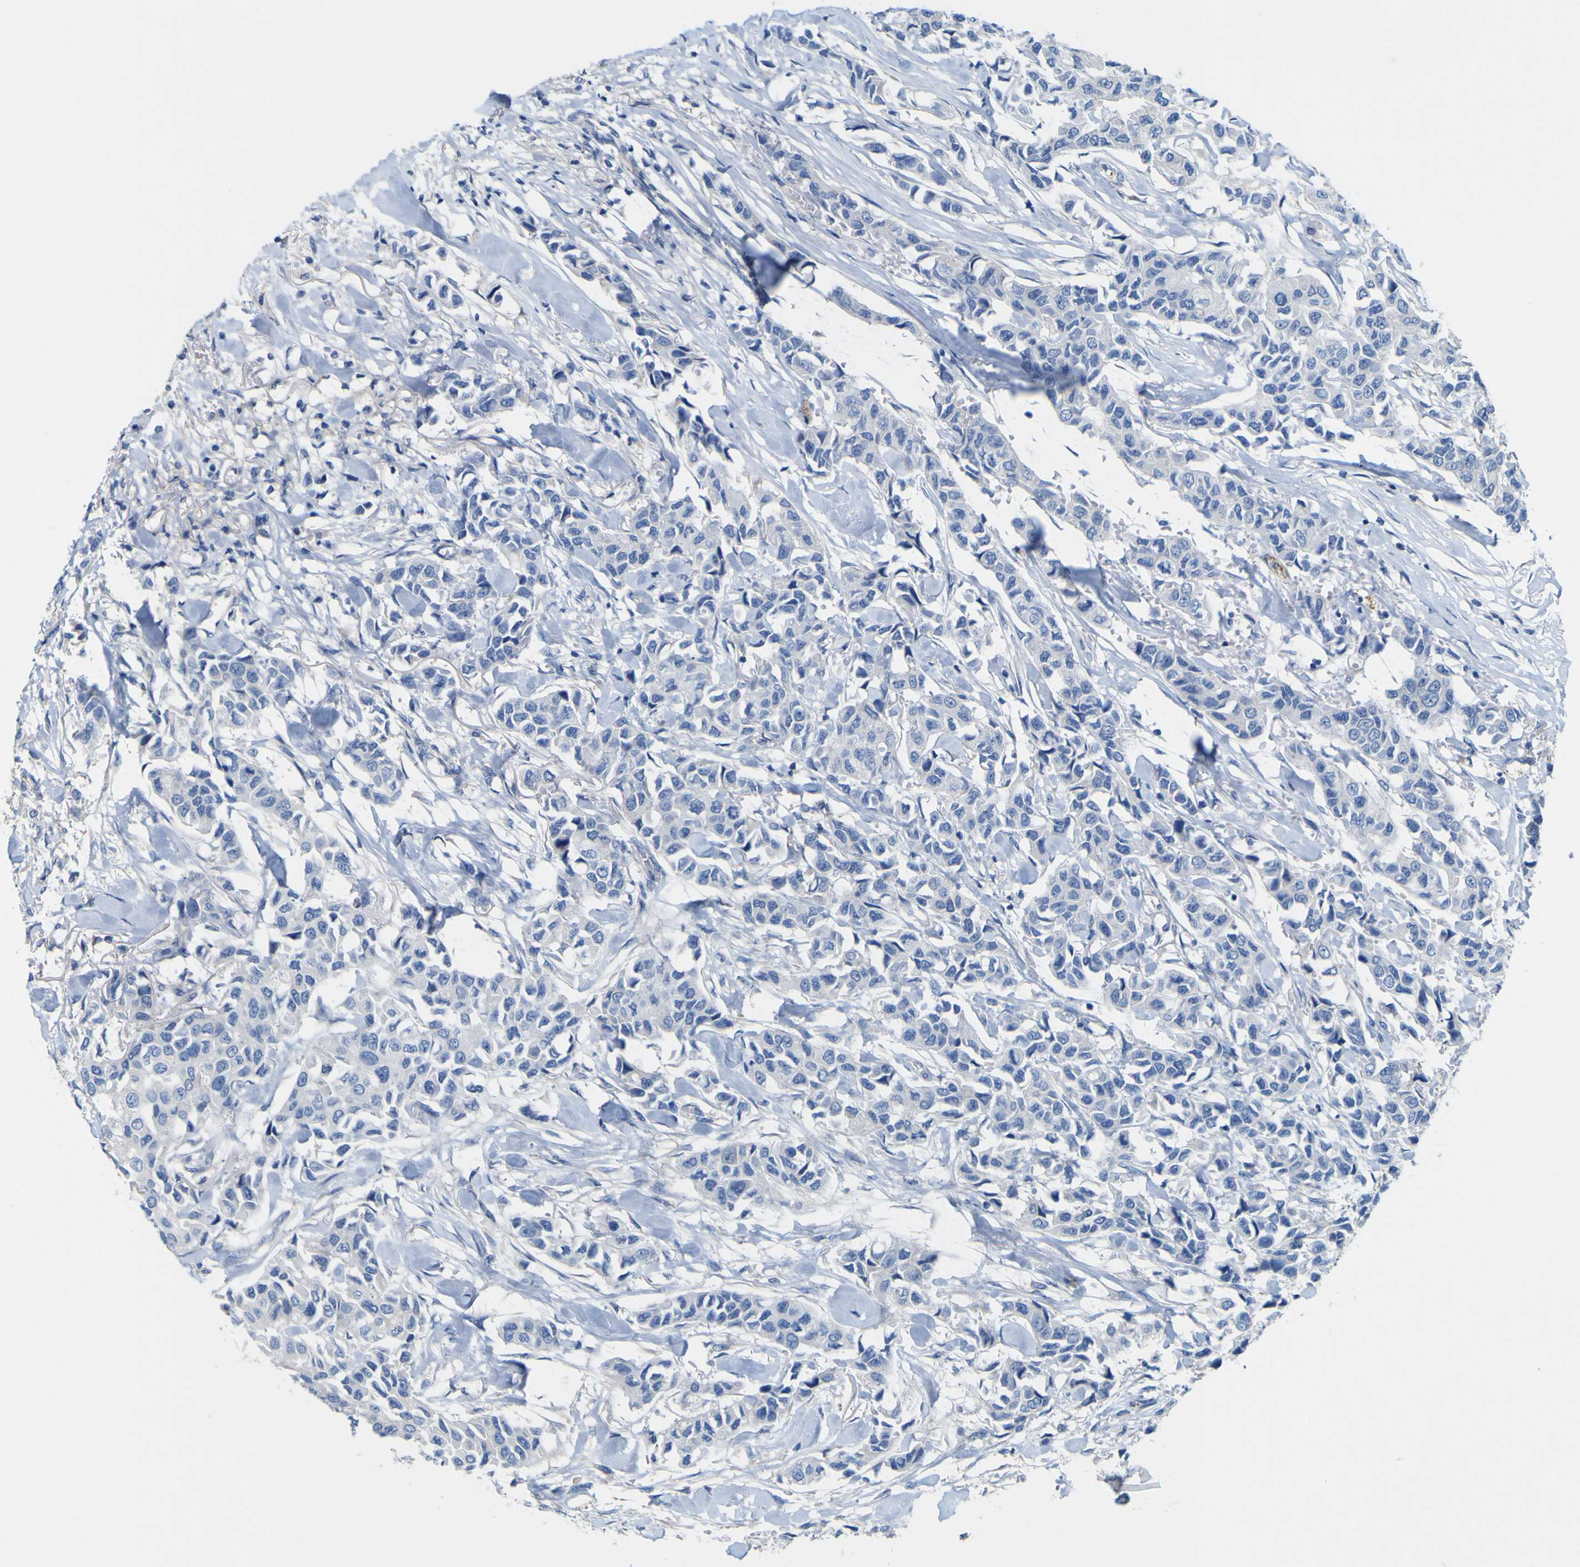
{"staining": {"intensity": "negative", "quantity": "none", "location": "none"}, "tissue": "breast cancer", "cell_type": "Tumor cells", "image_type": "cancer", "snomed": [{"axis": "morphology", "description": "Duct carcinoma"}, {"axis": "topography", "description": "Breast"}], "caption": "A histopathology image of human breast infiltrating ductal carcinoma is negative for staining in tumor cells. Brightfield microscopy of immunohistochemistry stained with DAB (brown) and hematoxylin (blue), captured at high magnification.", "gene": "MYEOV", "patient": {"sex": "female", "age": 80}}